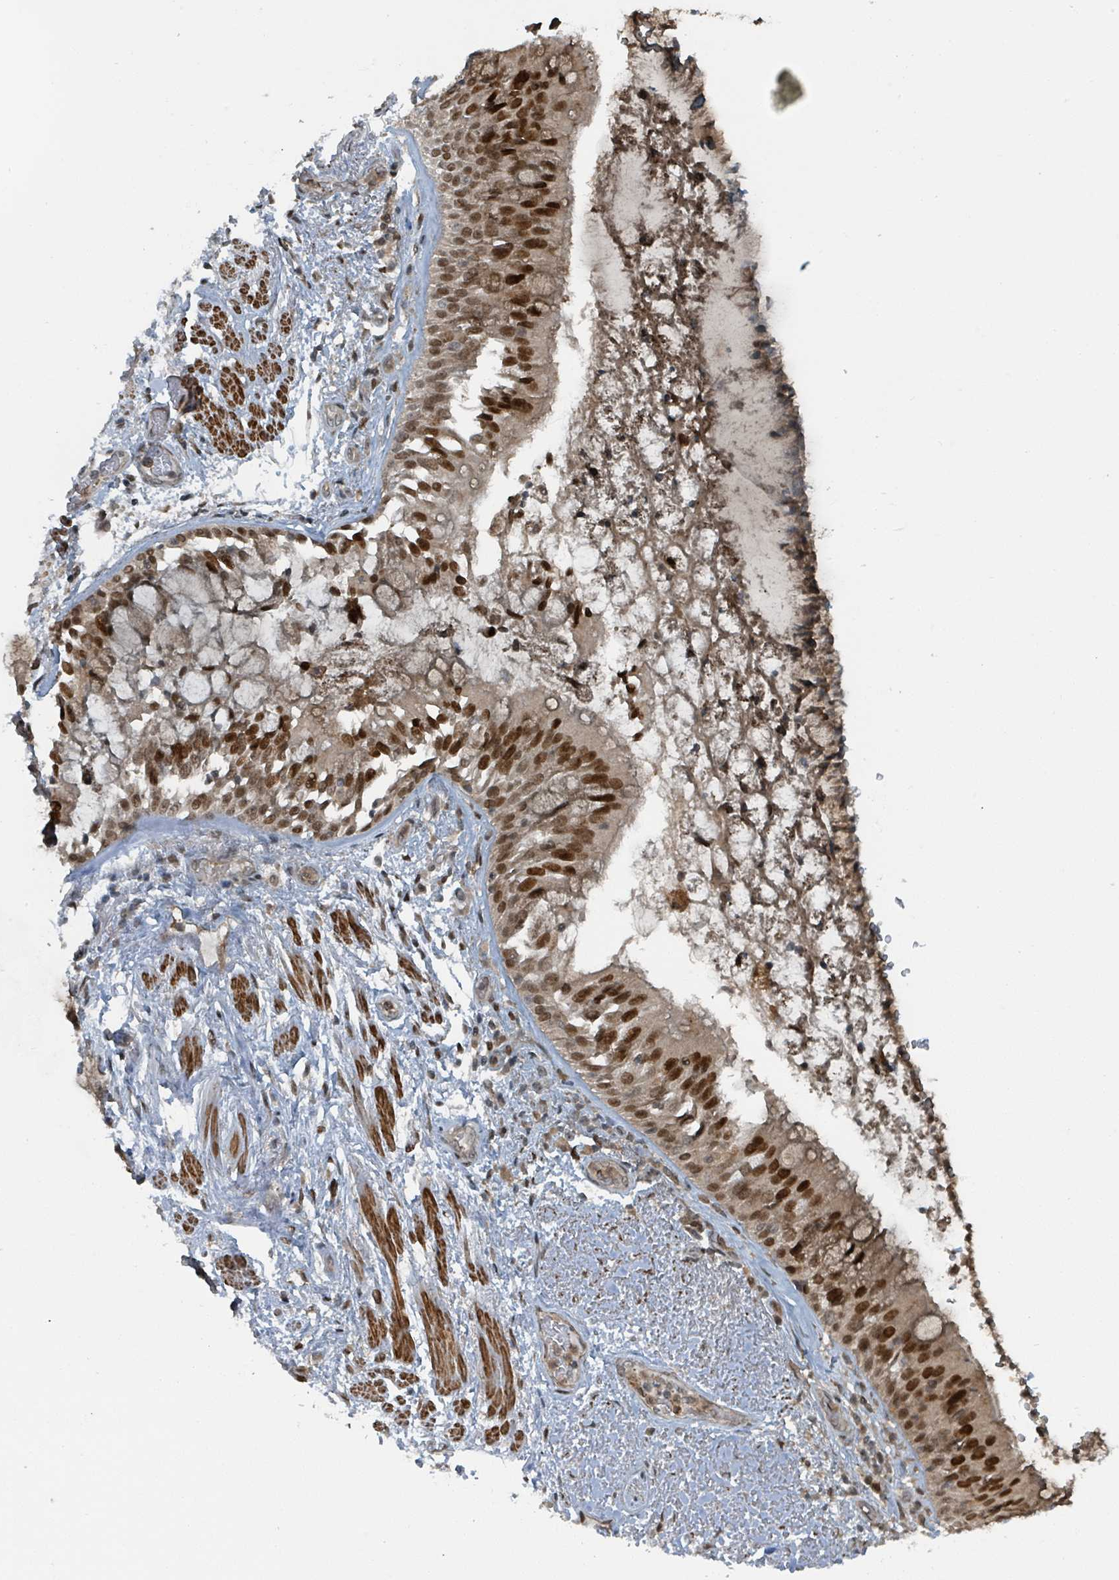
{"staining": {"intensity": "strong", "quantity": ">75%", "location": "nuclear"}, "tissue": "bronchus", "cell_type": "Respiratory epithelial cells", "image_type": "normal", "snomed": [{"axis": "morphology", "description": "Normal tissue, NOS"}, {"axis": "topography", "description": "Cartilage tissue"}, {"axis": "topography", "description": "Bronchus"}], "caption": "Bronchus stained for a protein exhibits strong nuclear positivity in respiratory epithelial cells. (Stains: DAB in brown, nuclei in blue, Microscopy: brightfield microscopy at high magnification).", "gene": "PHIP", "patient": {"sex": "male", "age": 63}}